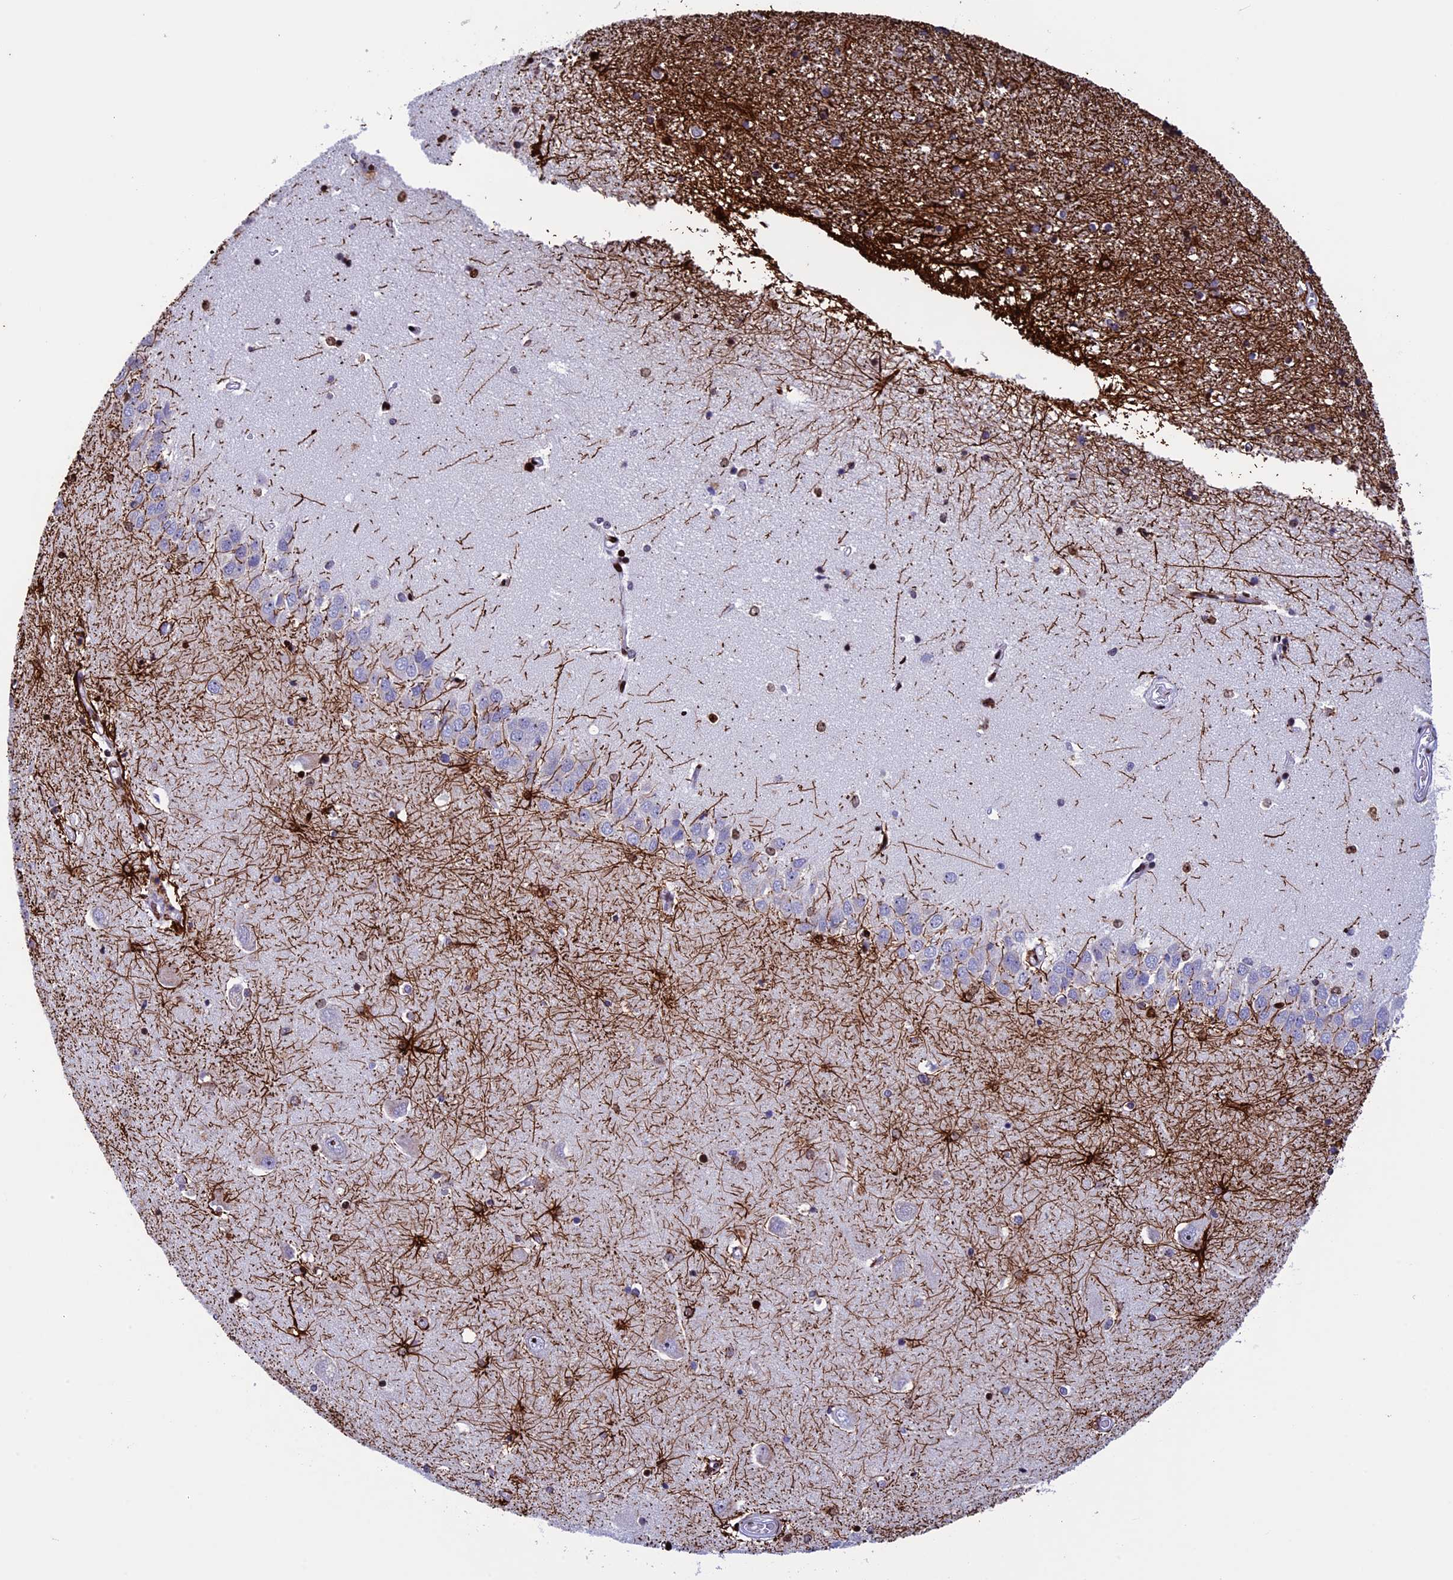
{"staining": {"intensity": "strong", "quantity": "25%-75%", "location": "cytoplasmic/membranous,nuclear"}, "tissue": "hippocampus", "cell_type": "Glial cells", "image_type": "normal", "snomed": [{"axis": "morphology", "description": "Normal tissue, NOS"}, {"axis": "topography", "description": "Hippocampus"}], "caption": "DAB immunohistochemical staining of benign hippocampus exhibits strong cytoplasmic/membranous,nuclear protein positivity in approximately 25%-75% of glial cells. The protein is stained brown, and the nuclei are stained in blue (DAB (3,3'-diaminobenzidine) IHC with brightfield microscopy, high magnification).", "gene": "BTBD3", "patient": {"sex": "male", "age": 45}}